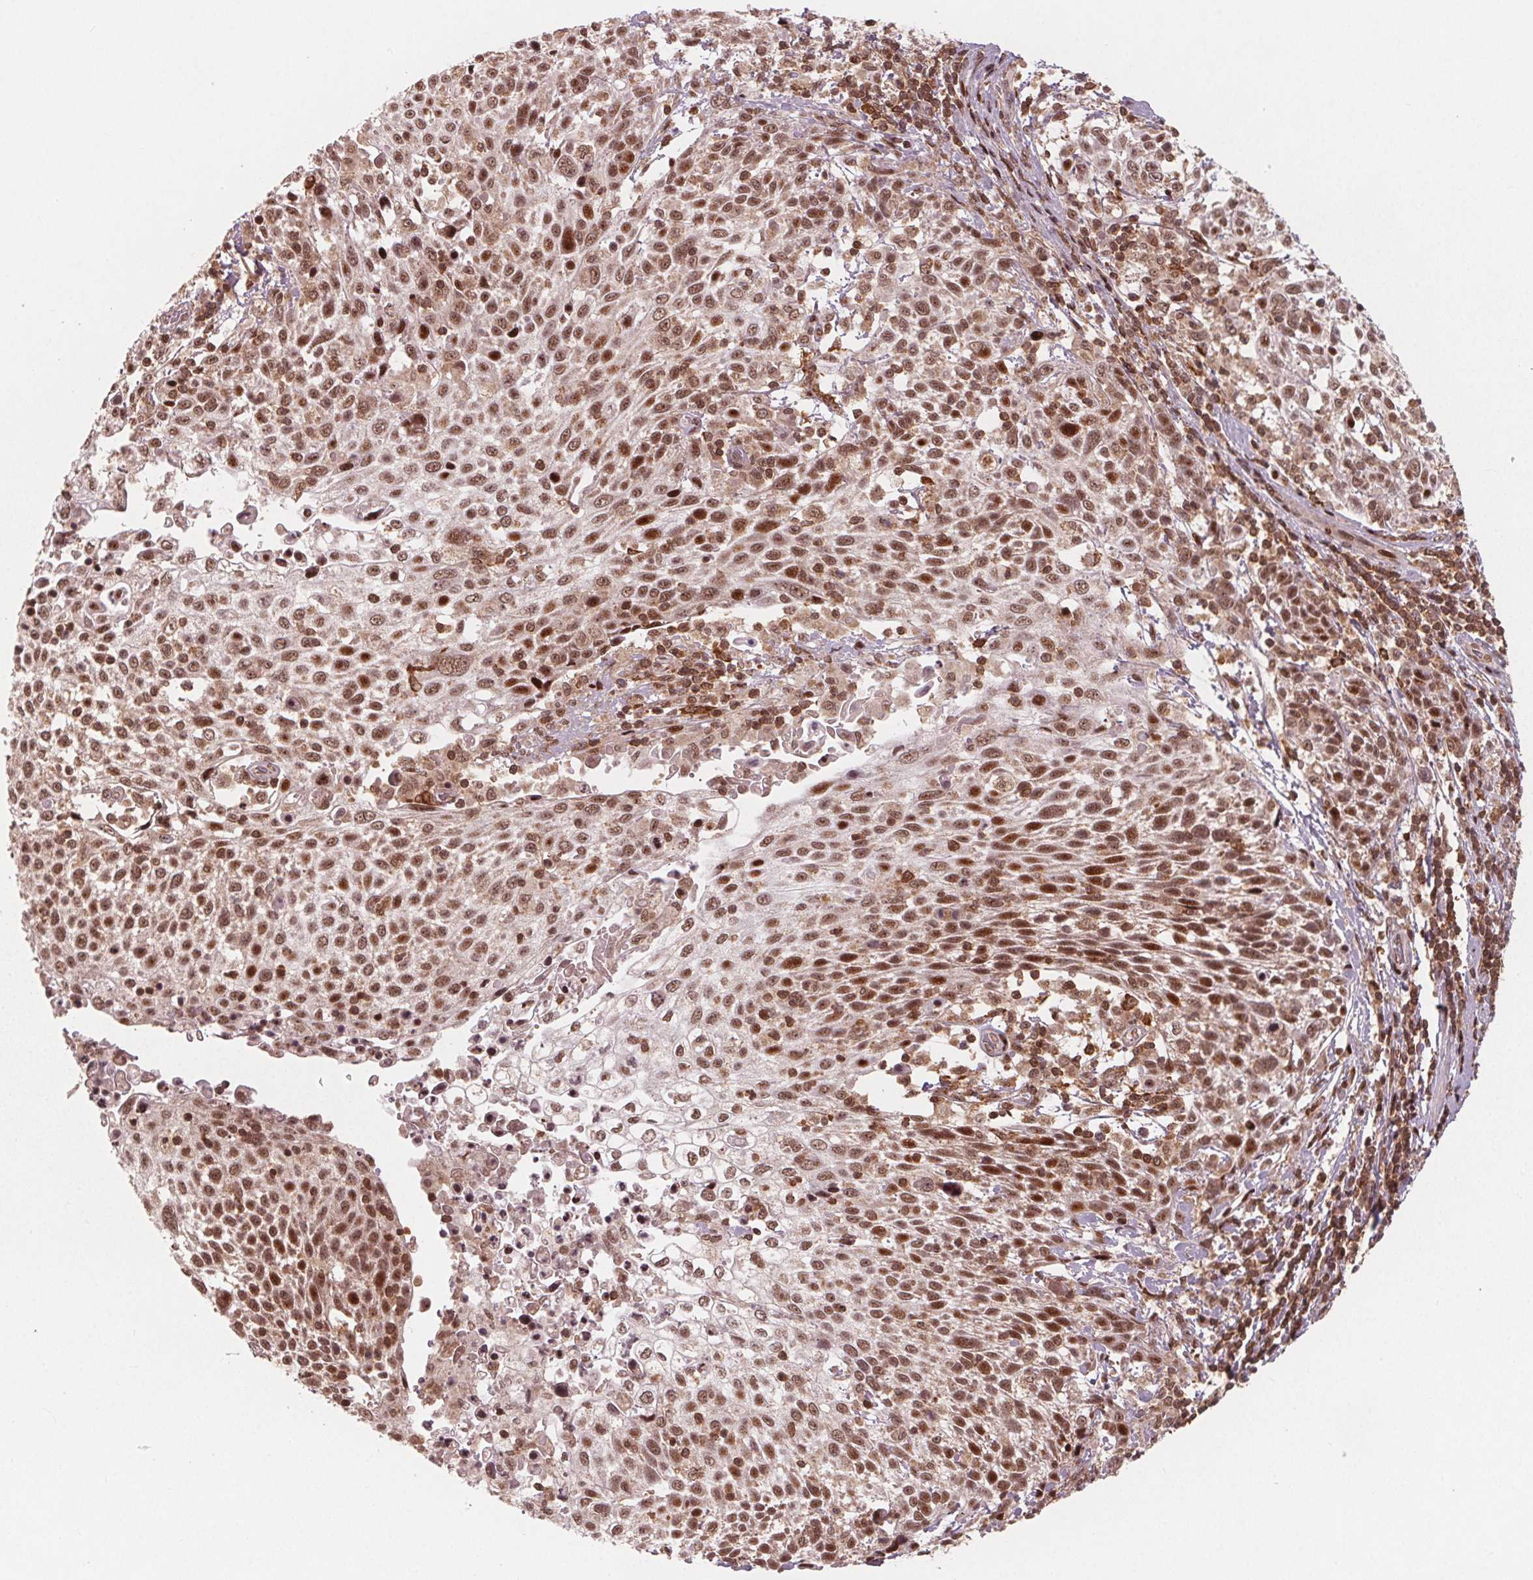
{"staining": {"intensity": "moderate", "quantity": ">75%", "location": "cytoplasmic/membranous,nuclear"}, "tissue": "cervical cancer", "cell_type": "Tumor cells", "image_type": "cancer", "snomed": [{"axis": "morphology", "description": "Squamous cell carcinoma, NOS"}, {"axis": "topography", "description": "Cervix"}], "caption": "Protein analysis of cervical cancer tissue exhibits moderate cytoplasmic/membranous and nuclear positivity in approximately >75% of tumor cells. (IHC, brightfield microscopy, high magnification).", "gene": "SNRNP35", "patient": {"sex": "female", "age": 61}}